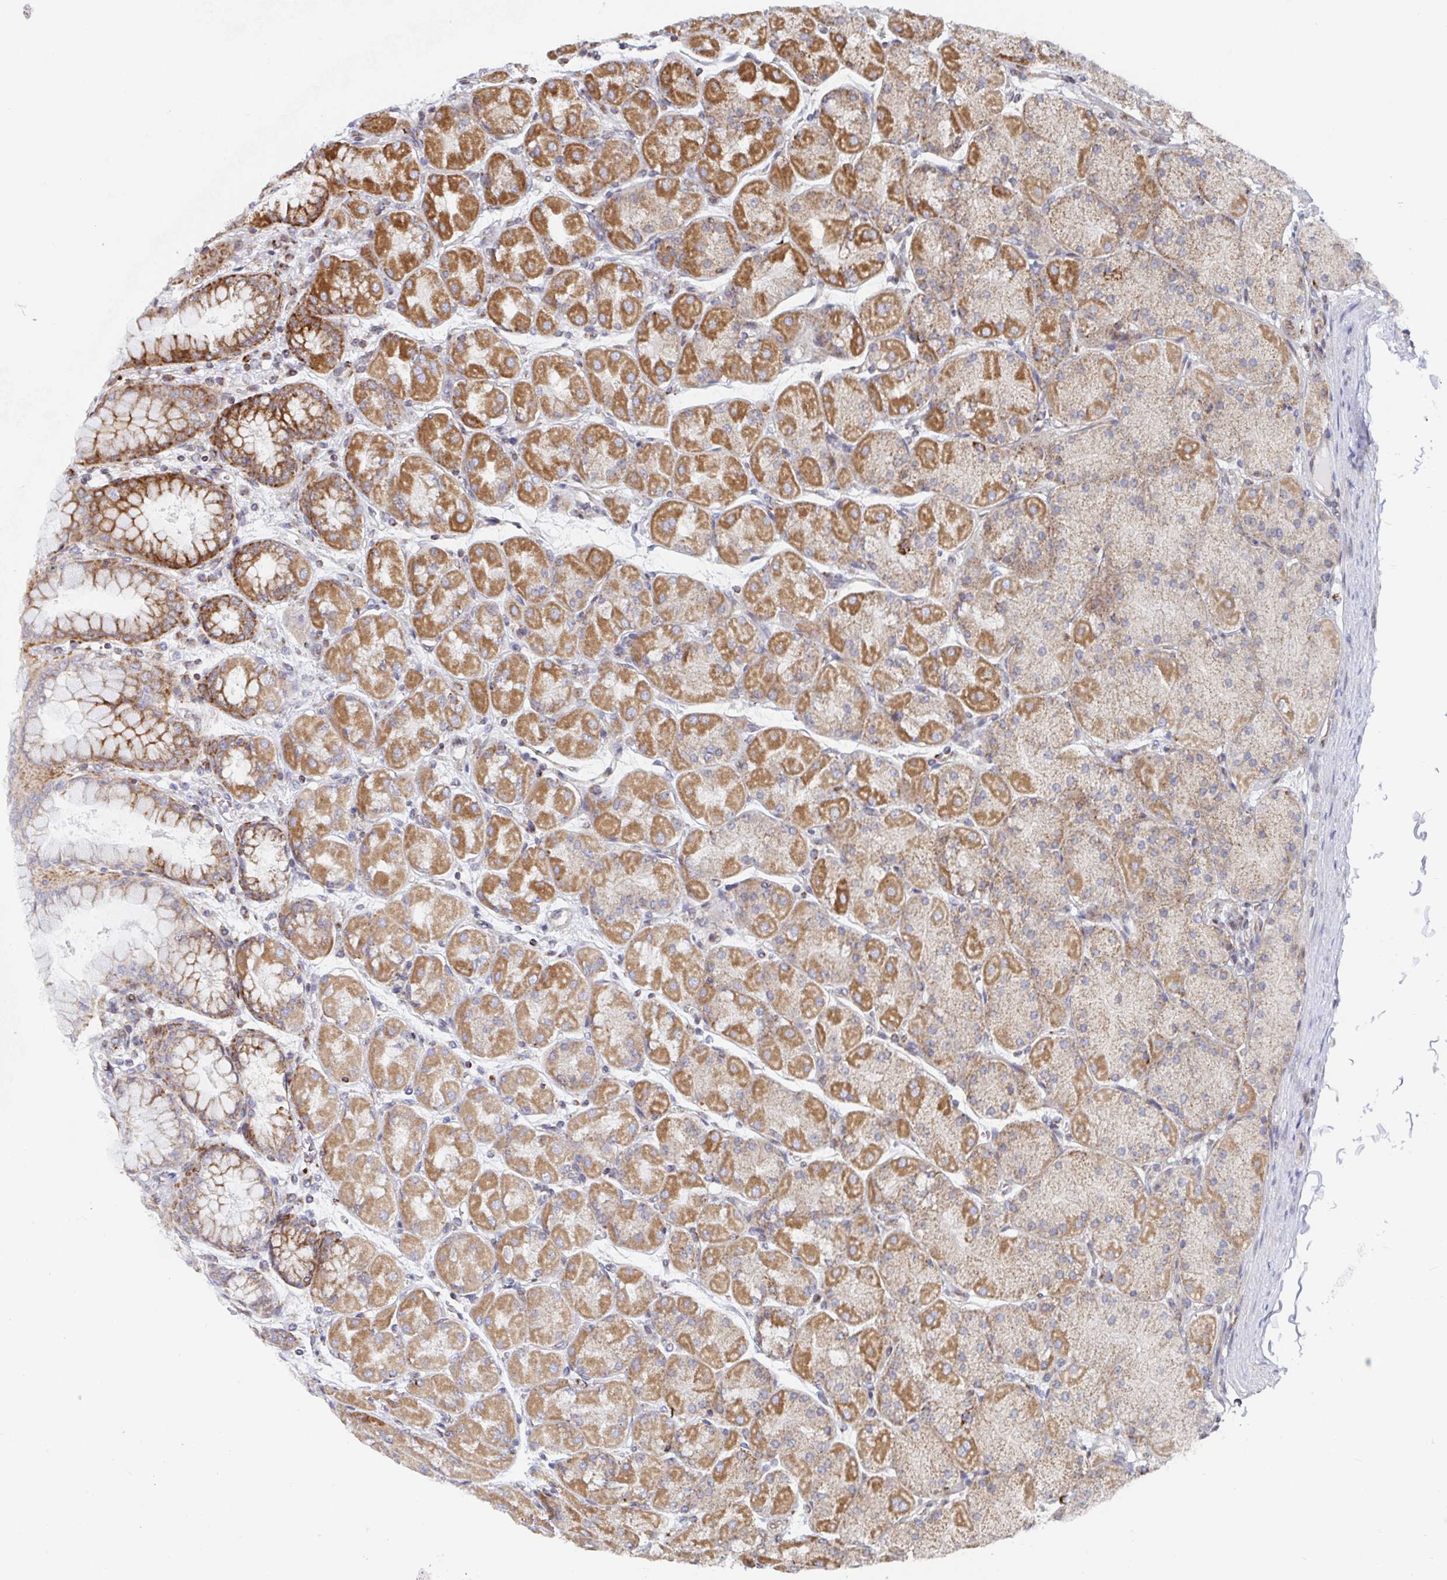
{"staining": {"intensity": "moderate", "quantity": ">75%", "location": "cytoplasmic/membranous"}, "tissue": "stomach", "cell_type": "Glandular cells", "image_type": "normal", "snomed": [{"axis": "morphology", "description": "Normal tissue, NOS"}, {"axis": "topography", "description": "Stomach, upper"}], "caption": "Stomach stained for a protein (brown) demonstrates moderate cytoplasmic/membranous positive staining in about >75% of glandular cells.", "gene": "STARD8", "patient": {"sex": "female", "age": 56}}